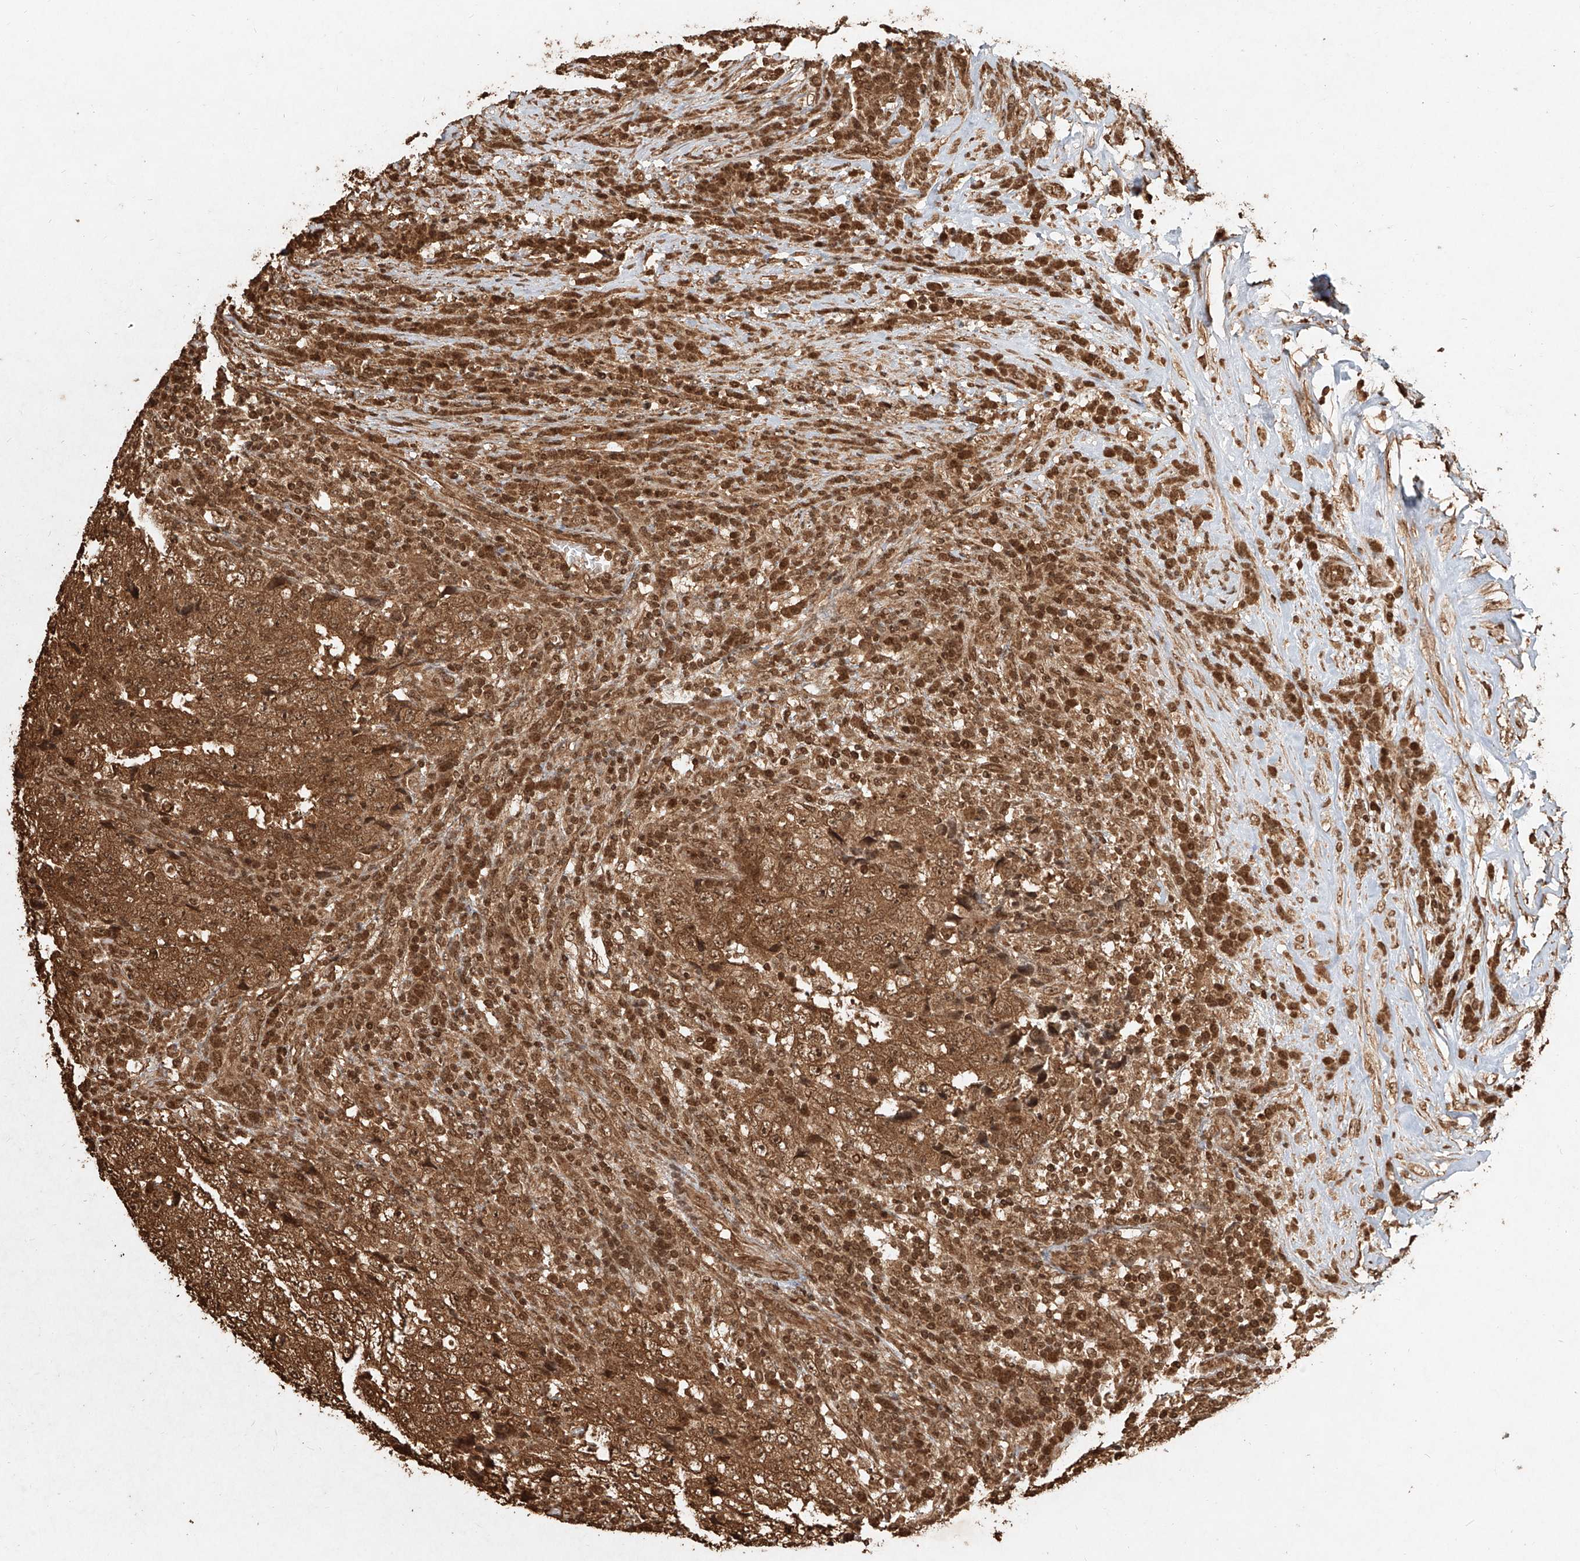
{"staining": {"intensity": "strong", "quantity": ">75%", "location": "cytoplasmic/membranous,nuclear"}, "tissue": "testis cancer", "cell_type": "Tumor cells", "image_type": "cancer", "snomed": [{"axis": "morphology", "description": "Necrosis, NOS"}, {"axis": "morphology", "description": "Carcinoma, Embryonal, NOS"}, {"axis": "topography", "description": "Testis"}], "caption": "High-magnification brightfield microscopy of testis cancer stained with DAB (3,3'-diaminobenzidine) (brown) and counterstained with hematoxylin (blue). tumor cells exhibit strong cytoplasmic/membranous and nuclear staining is seen in about>75% of cells.", "gene": "UBE2K", "patient": {"sex": "male", "age": 19}}